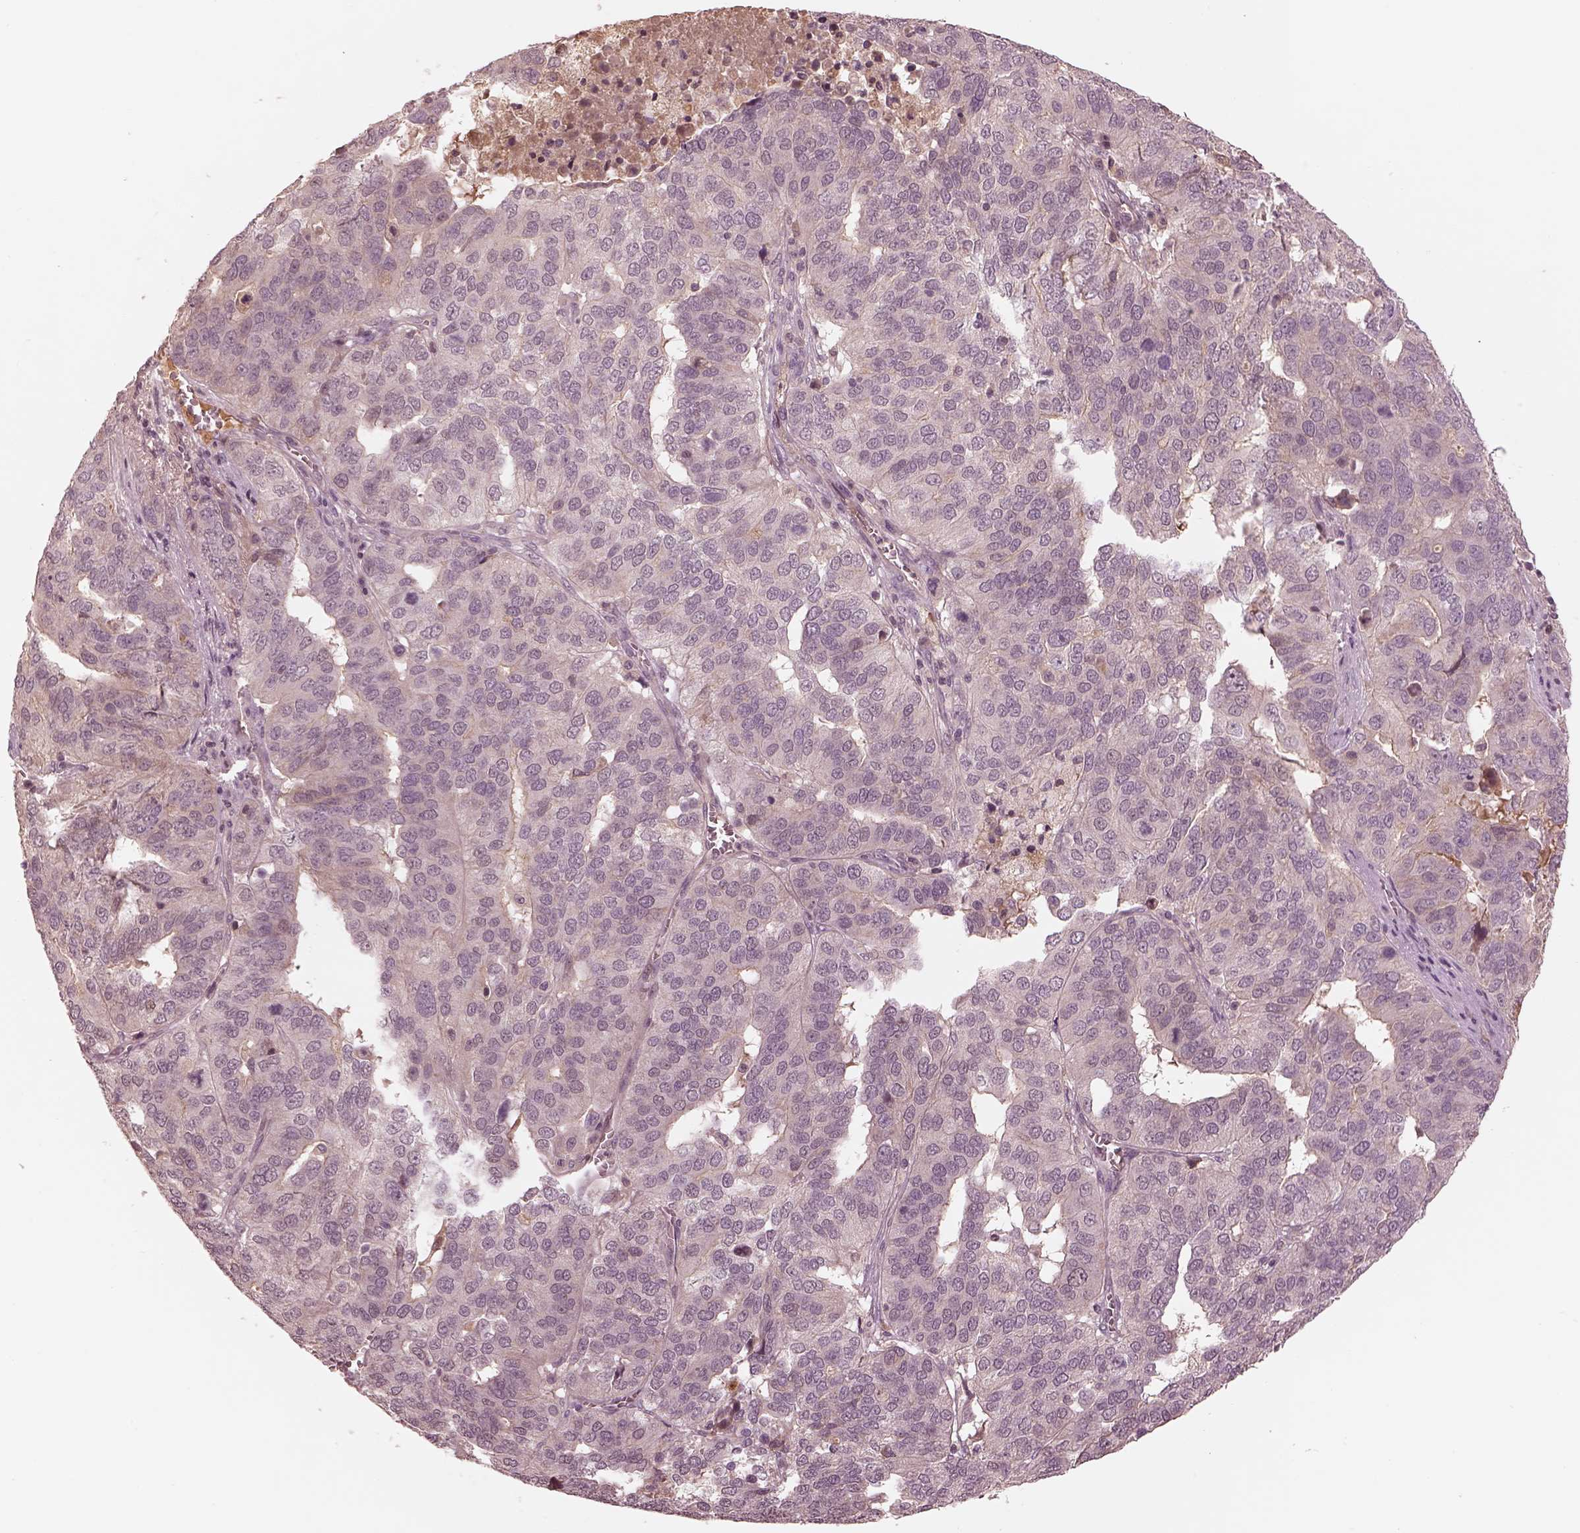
{"staining": {"intensity": "negative", "quantity": "none", "location": "none"}, "tissue": "ovarian cancer", "cell_type": "Tumor cells", "image_type": "cancer", "snomed": [{"axis": "morphology", "description": "Carcinoma, endometroid"}, {"axis": "topography", "description": "Soft tissue"}, {"axis": "topography", "description": "Ovary"}], "caption": "Ovarian cancer was stained to show a protein in brown. There is no significant expression in tumor cells.", "gene": "TF", "patient": {"sex": "female", "age": 52}}